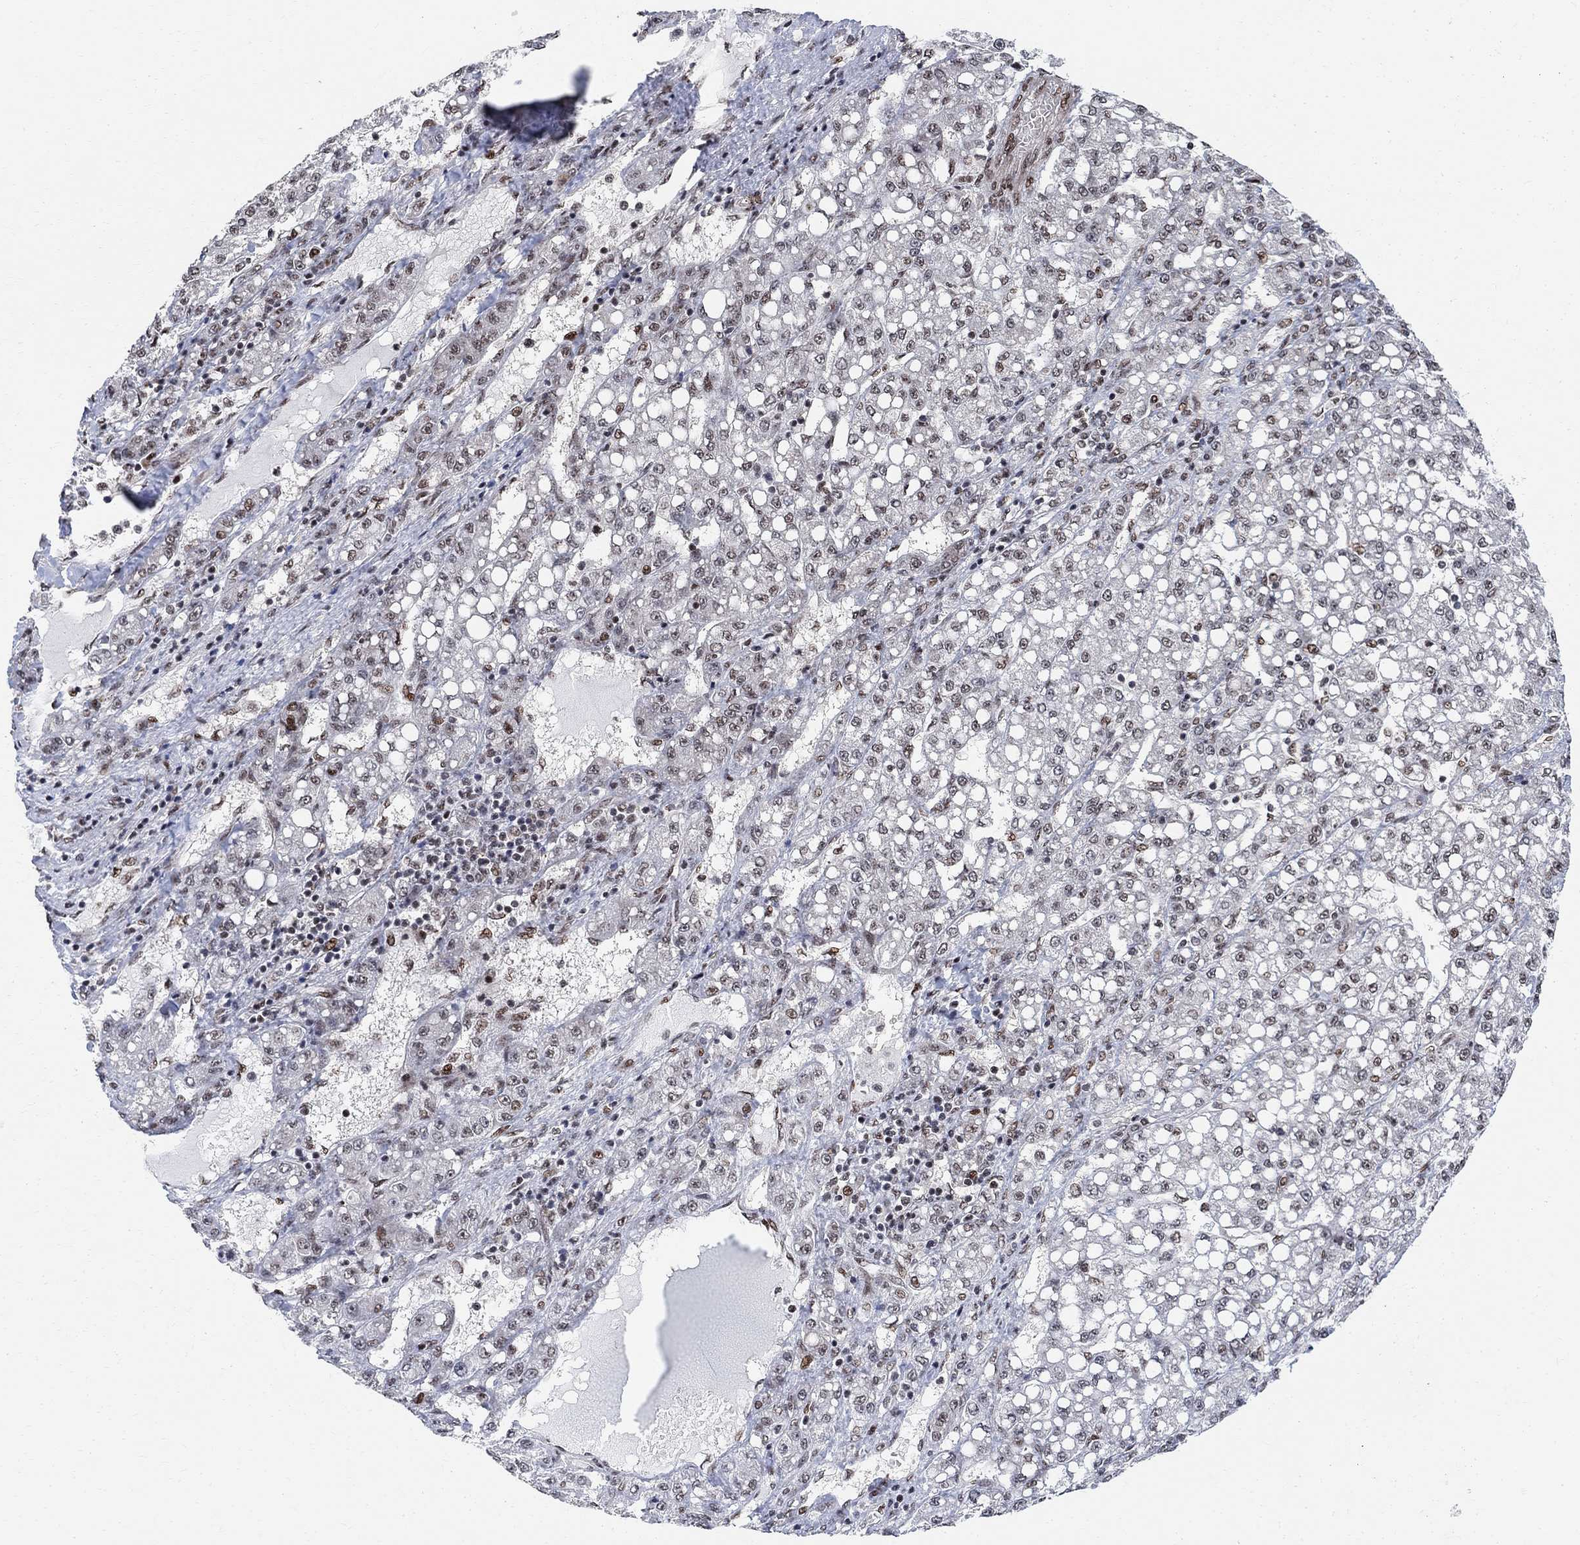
{"staining": {"intensity": "negative", "quantity": "none", "location": "none"}, "tissue": "liver cancer", "cell_type": "Tumor cells", "image_type": "cancer", "snomed": [{"axis": "morphology", "description": "Carcinoma, Hepatocellular, NOS"}, {"axis": "topography", "description": "Liver"}], "caption": "Immunohistochemistry (IHC) histopathology image of human liver cancer stained for a protein (brown), which reveals no positivity in tumor cells.", "gene": "E4F1", "patient": {"sex": "female", "age": 65}}